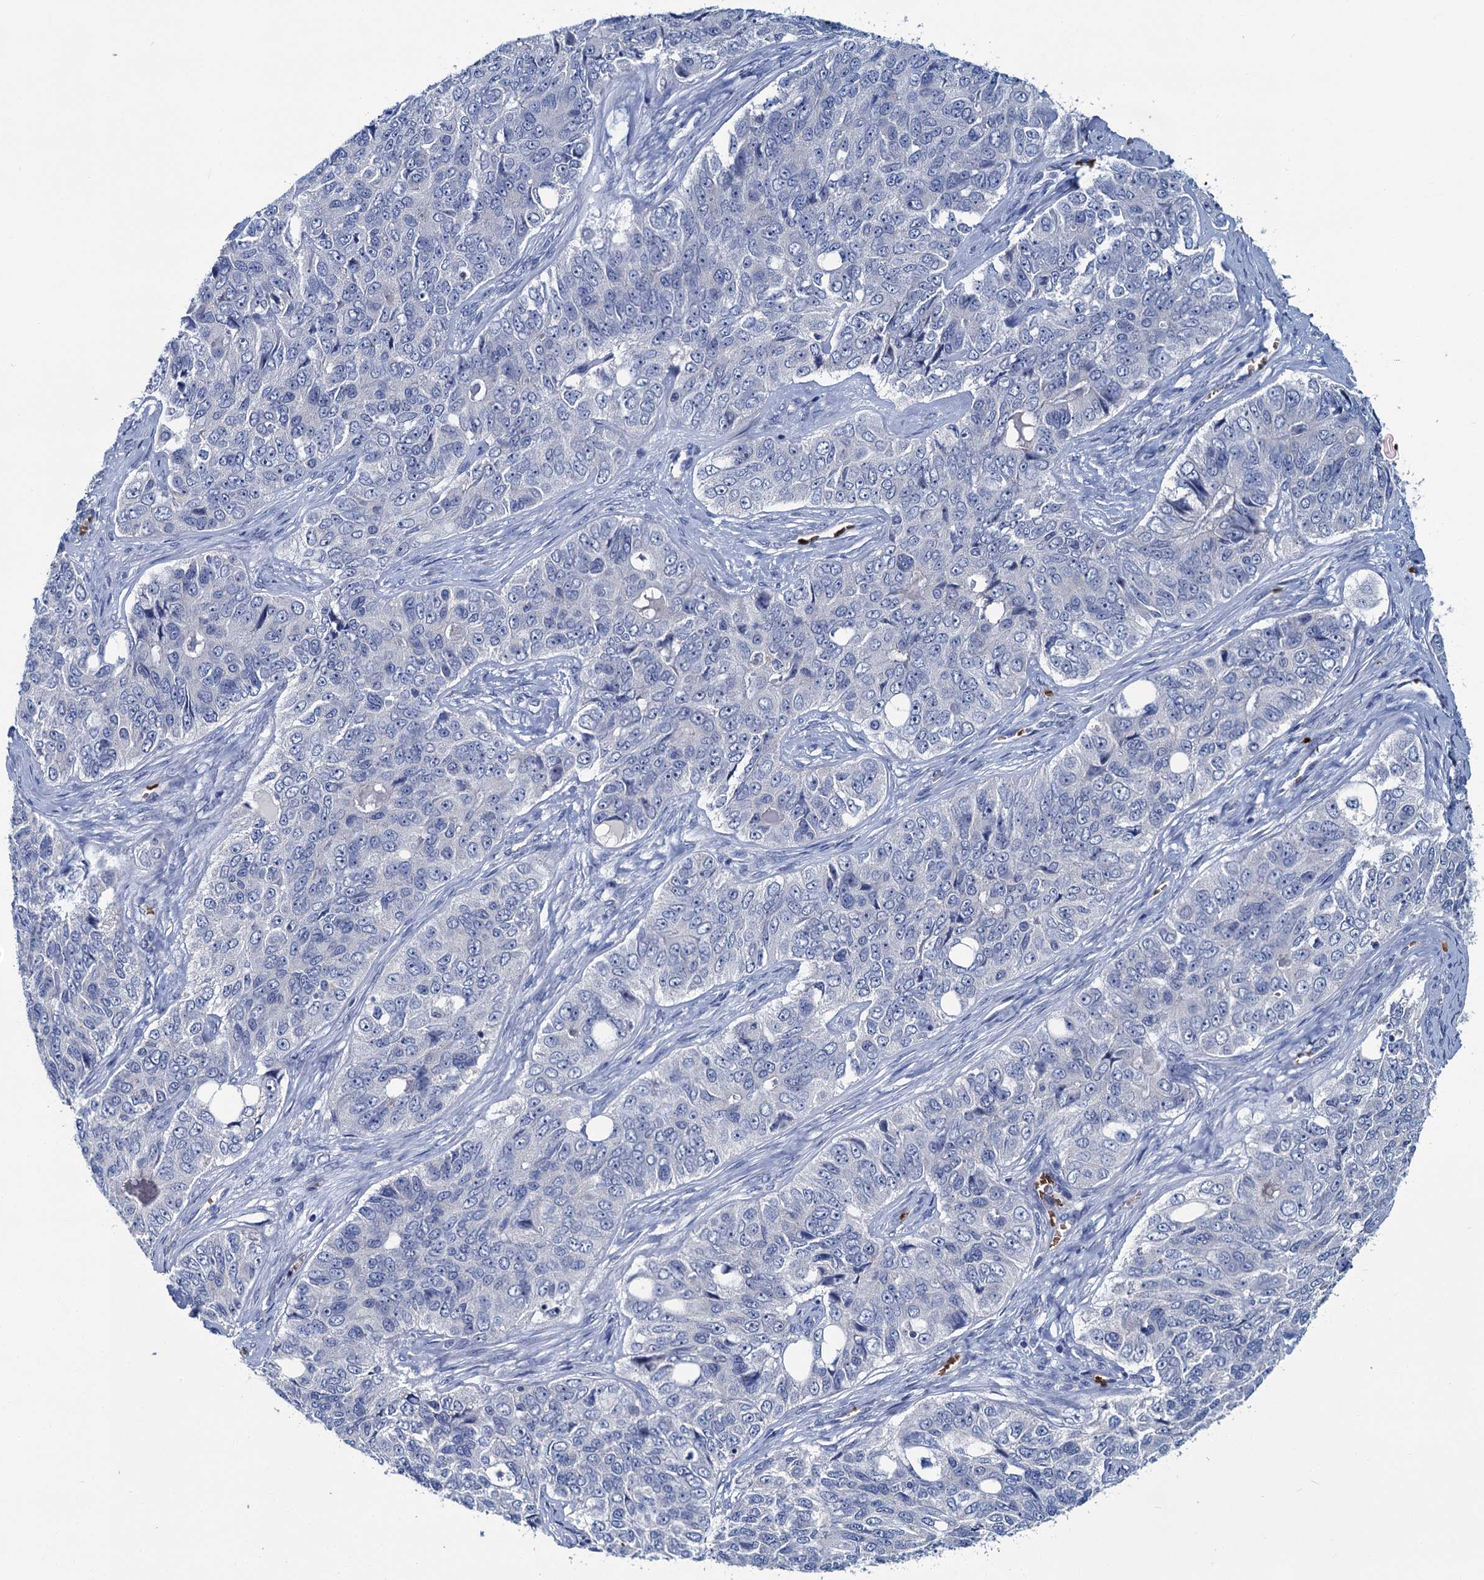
{"staining": {"intensity": "negative", "quantity": "none", "location": "none"}, "tissue": "ovarian cancer", "cell_type": "Tumor cells", "image_type": "cancer", "snomed": [{"axis": "morphology", "description": "Carcinoma, endometroid"}, {"axis": "topography", "description": "Ovary"}], "caption": "High magnification brightfield microscopy of ovarian endometroid carcinoma stained with DAB (brown) and counterstained with hematoxylin (blue): tumor cells show no significant expression. The staining was performed using DAB to visualize the protein expression in brown, while the nuclei were stained in blue with hematoxylin (Magnification: 20x).", "gene": "ATG2A", "patient": {"sex": "female", "age": 51}}